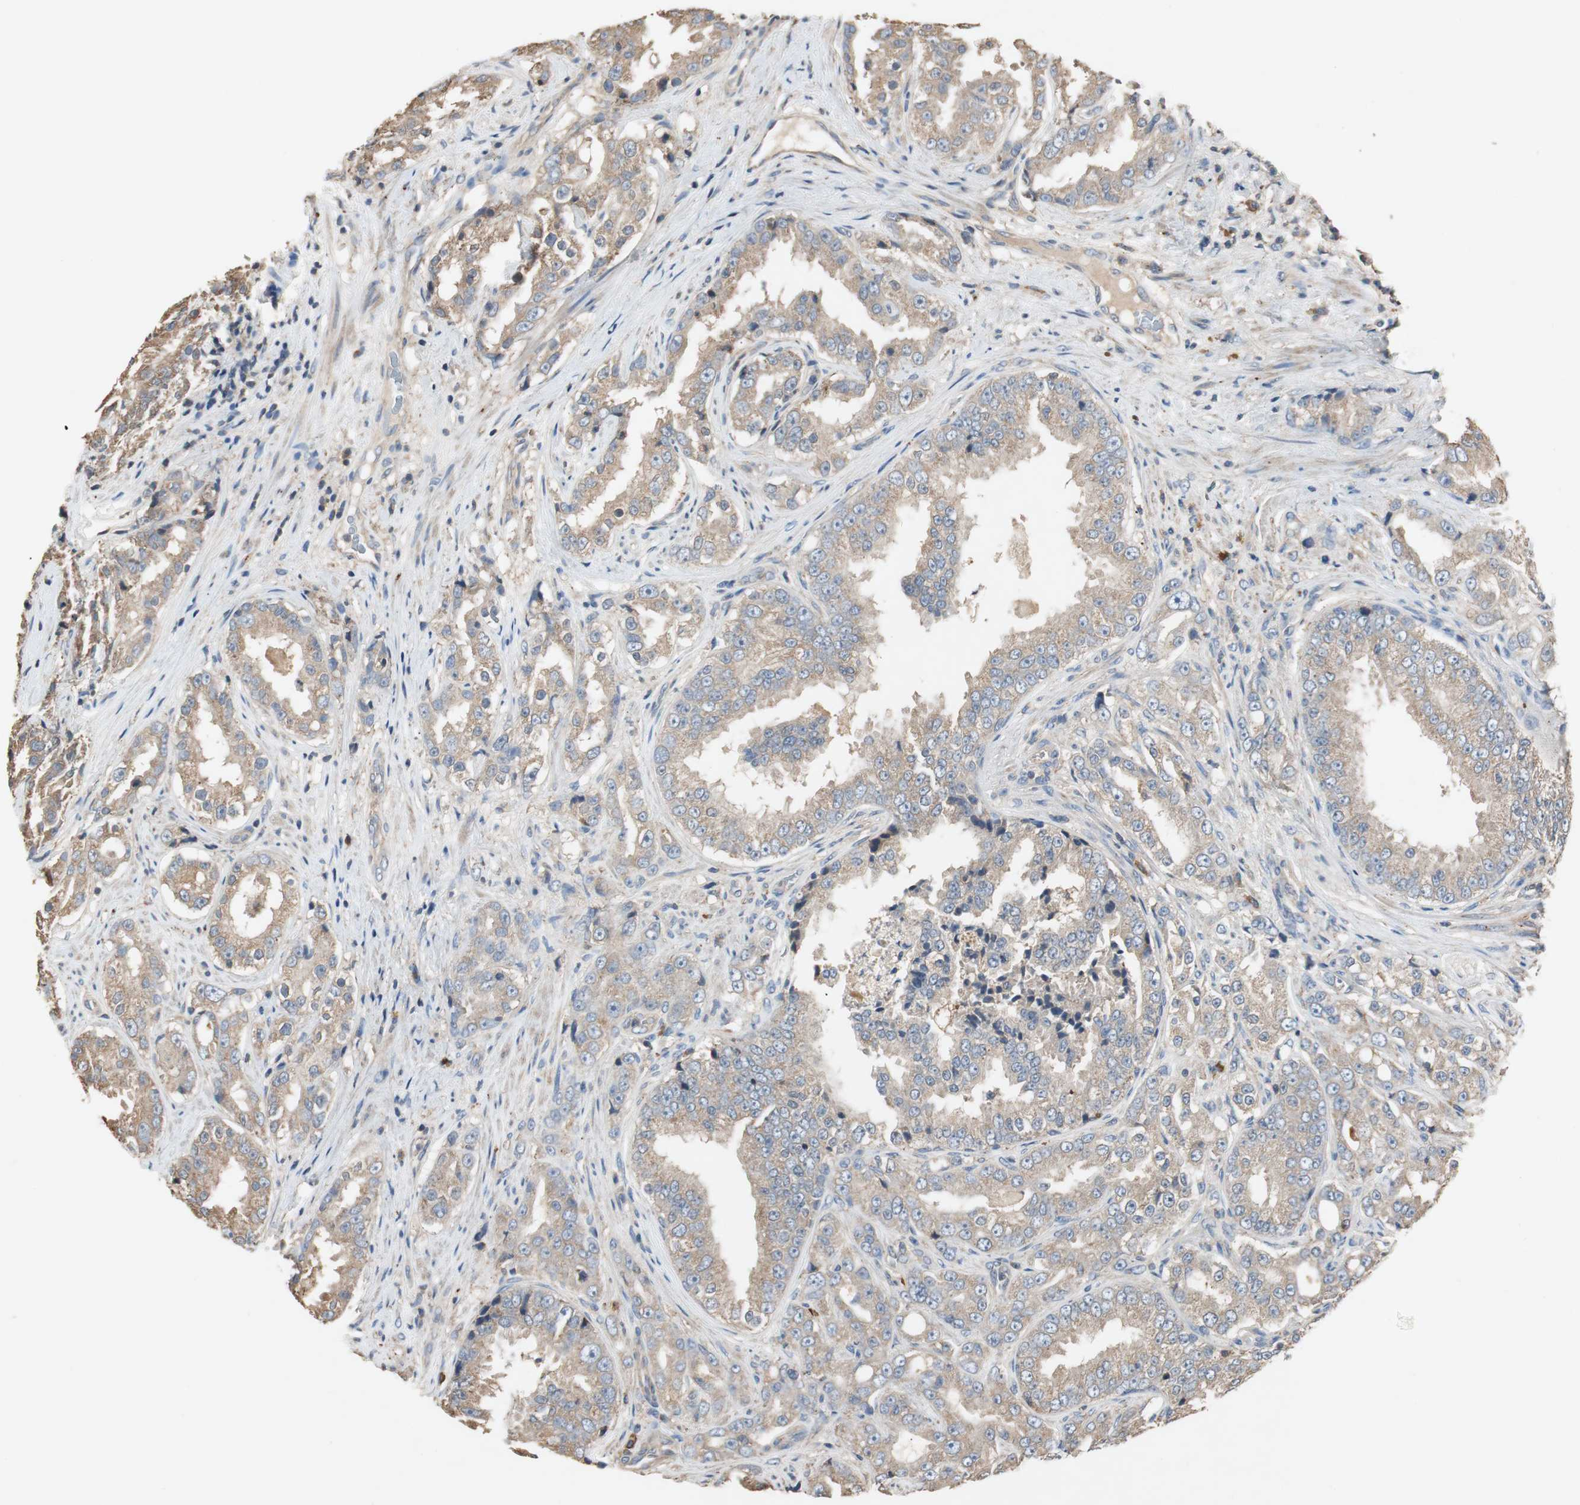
{"staining": {"intensity": "weak", "quantity": ">75%", "location": "cytoplasmic/membranous"}, "tissue": "prostate cancer", "cell_type": "Tumor cells", "image_type": "cancer", "snomed": [{"axis": "morphology", "description": "Adenocarcinoma, High grade"}, {"axis": "topography", "description": "Prostate"}], "caption": "Brown immunohistochemical staining in human prostate adenocarcinoma (high-grade) reveals weak cytoplasmic/membranous positivity in approximately >75% of tumor cells.", "gene": "TNFRSF14", "patient": {"sex": "male", "age": 73}}